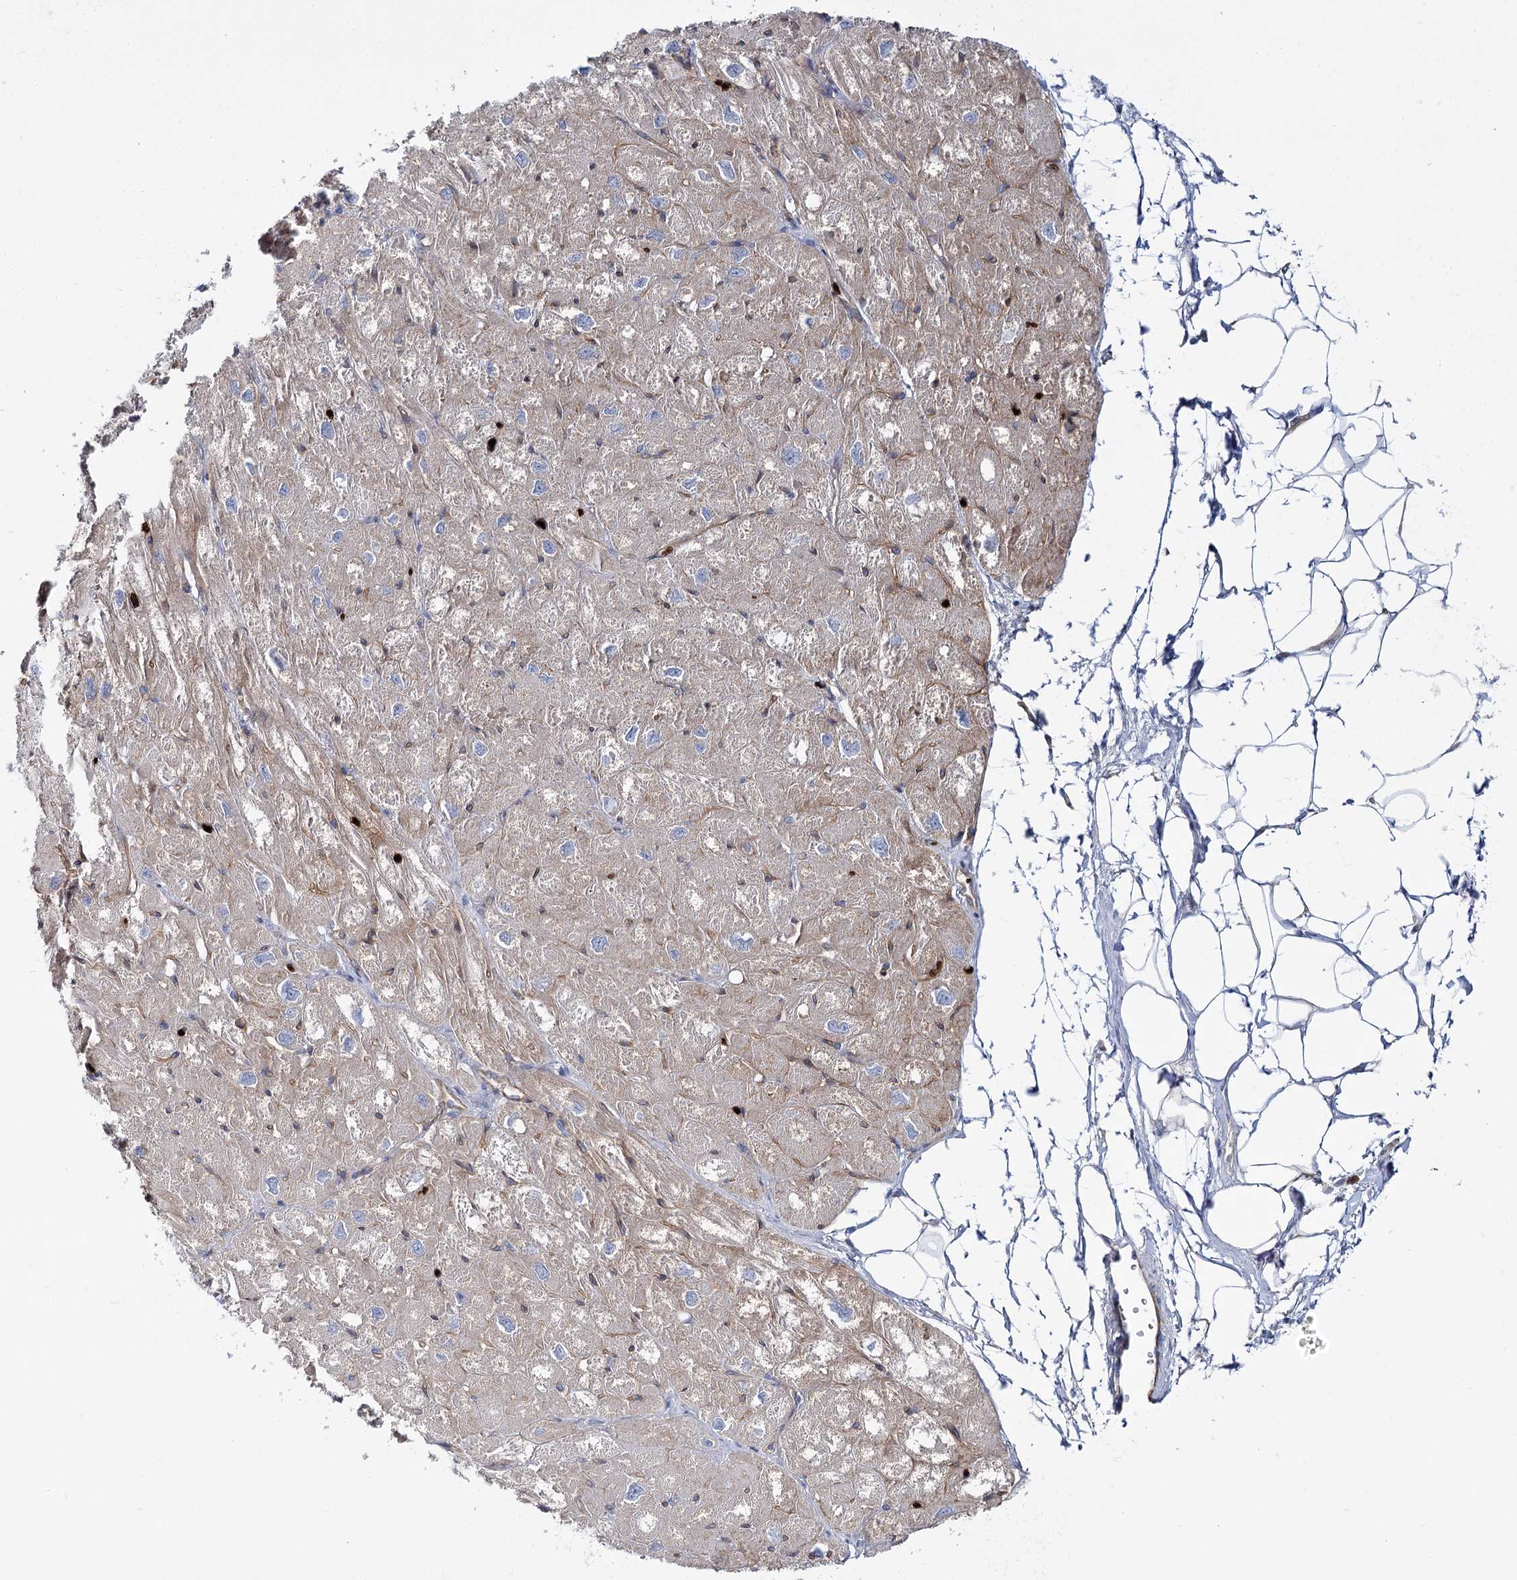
{"staining": {"intensity": "moderate", "quantity": "25%-75%", "location": "cytoplasmic/membranous"}, "tissue": "heart muscle", "cell_type": "Cardiomyocytes", "image_type": "normal", "snomed": [{"axis": "morphology", "description": "Normal tissue, NOS"}, {"axis": "topography", "description": "Heart"}], "caption": "An immunohistochemistry histopathology image of unremarkable tissue is shown. Protein staining in brown labels moderate cytoplasmic/membranous positivity in heart muscle within cardiomyocytes.", "gene": "C11orf52", "patient": {"sex": "male", "age": 50}}